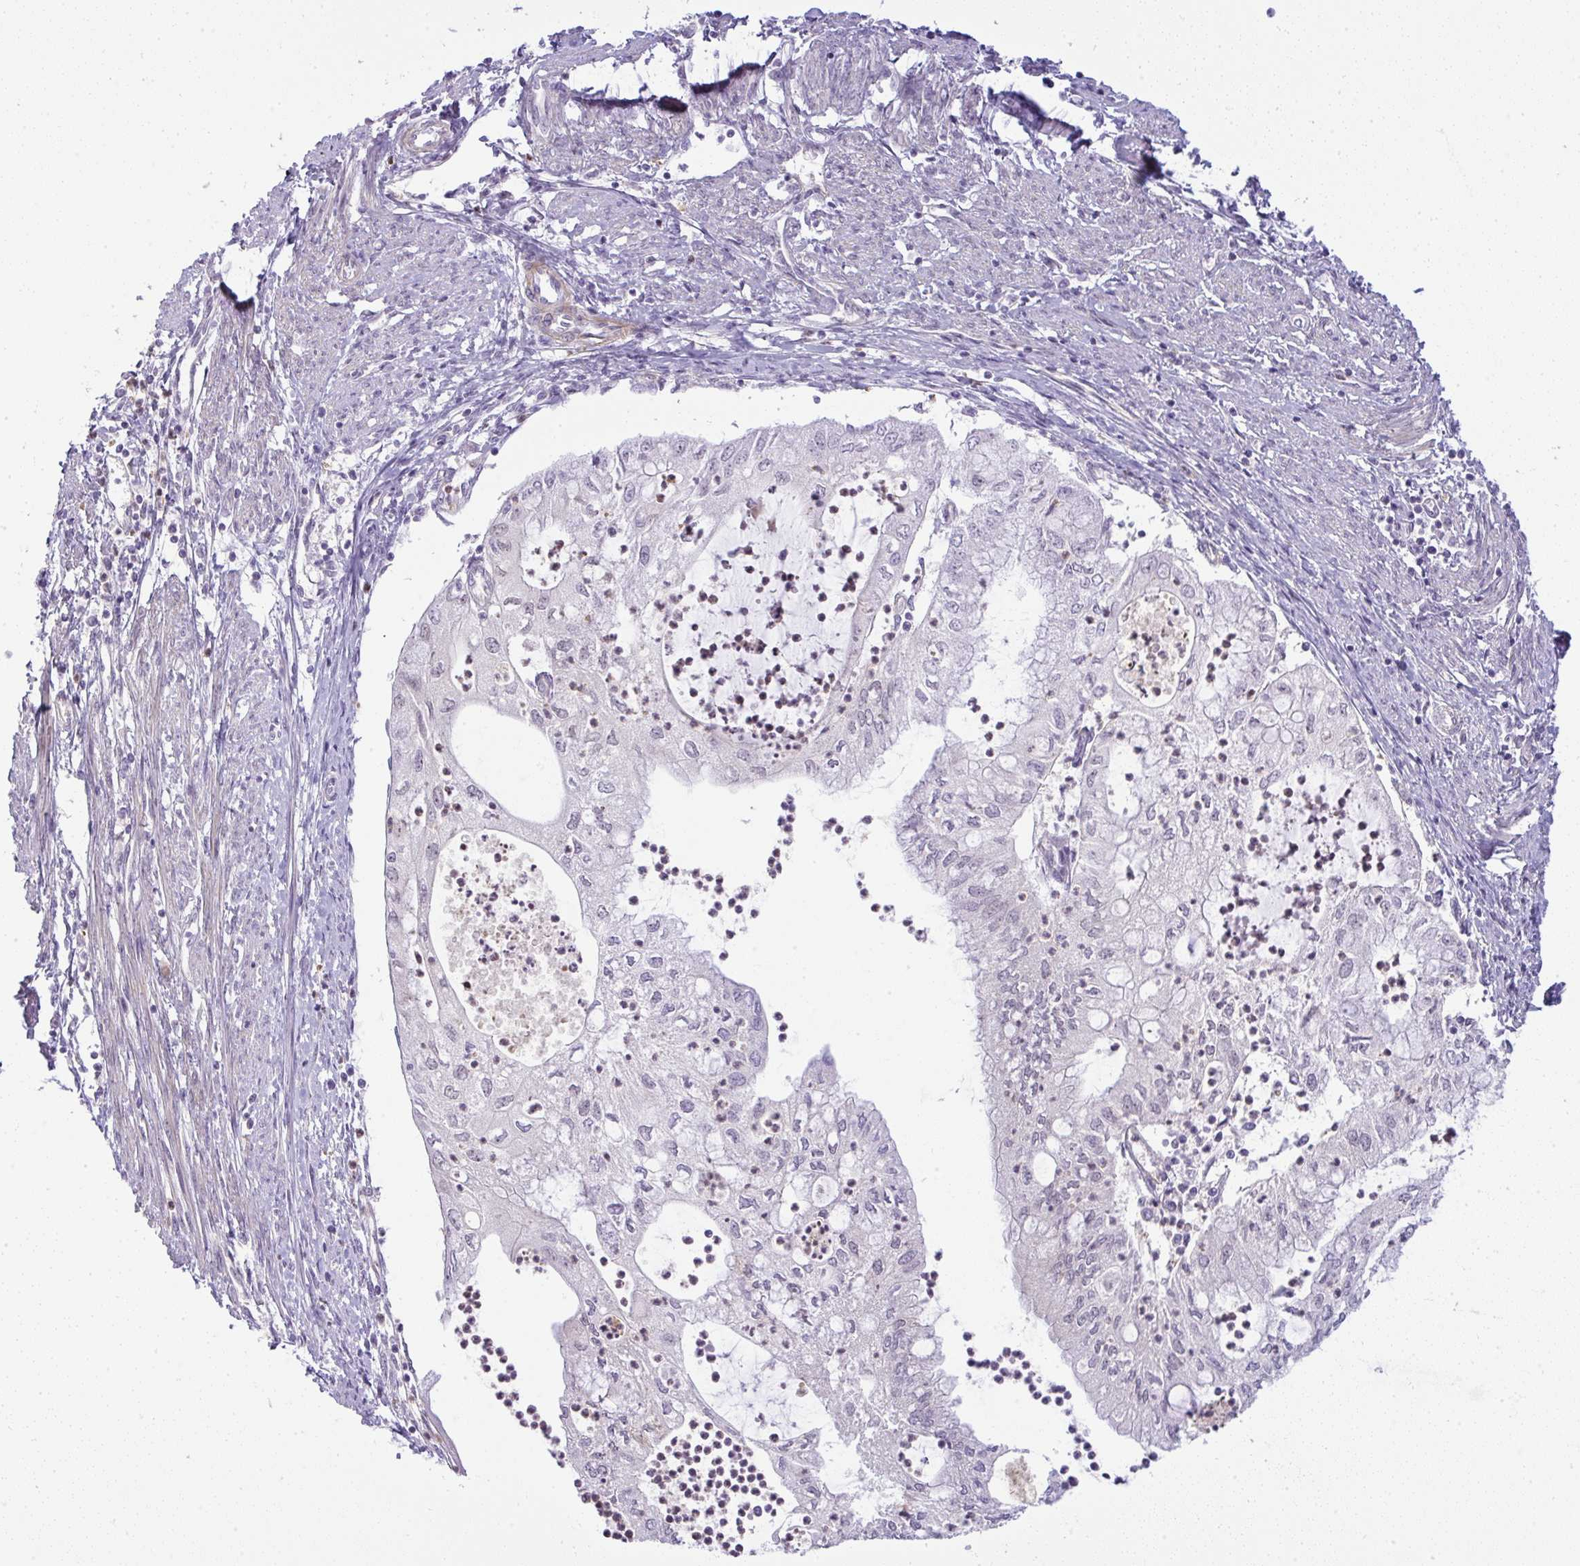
{"staining": {"intensity": "negative", "quantity": "none", "location": "none"}, "tissue": "endometrial cancer", "cell_type": "Tumor cells", "image_type": "cancer", "snomed": [{"axis": "morphology", "description": "Adenocarcinoma, NOS"}, {"axis": "topography", "description": "Endometrium"}], "caption": "Immunohistochemical staining of adenocarcinoma (endometrial) displays no significant positivity in tumor cells. The staining was performed using DAB (3,3'-diaminobenzidine) to visualize the protein expression in brown, while the nuclei were stained in blue with hematoxylin (Magnification: 20x).", "gene": "DZIP1", "patient": {"sex": "female", "age": 75}}